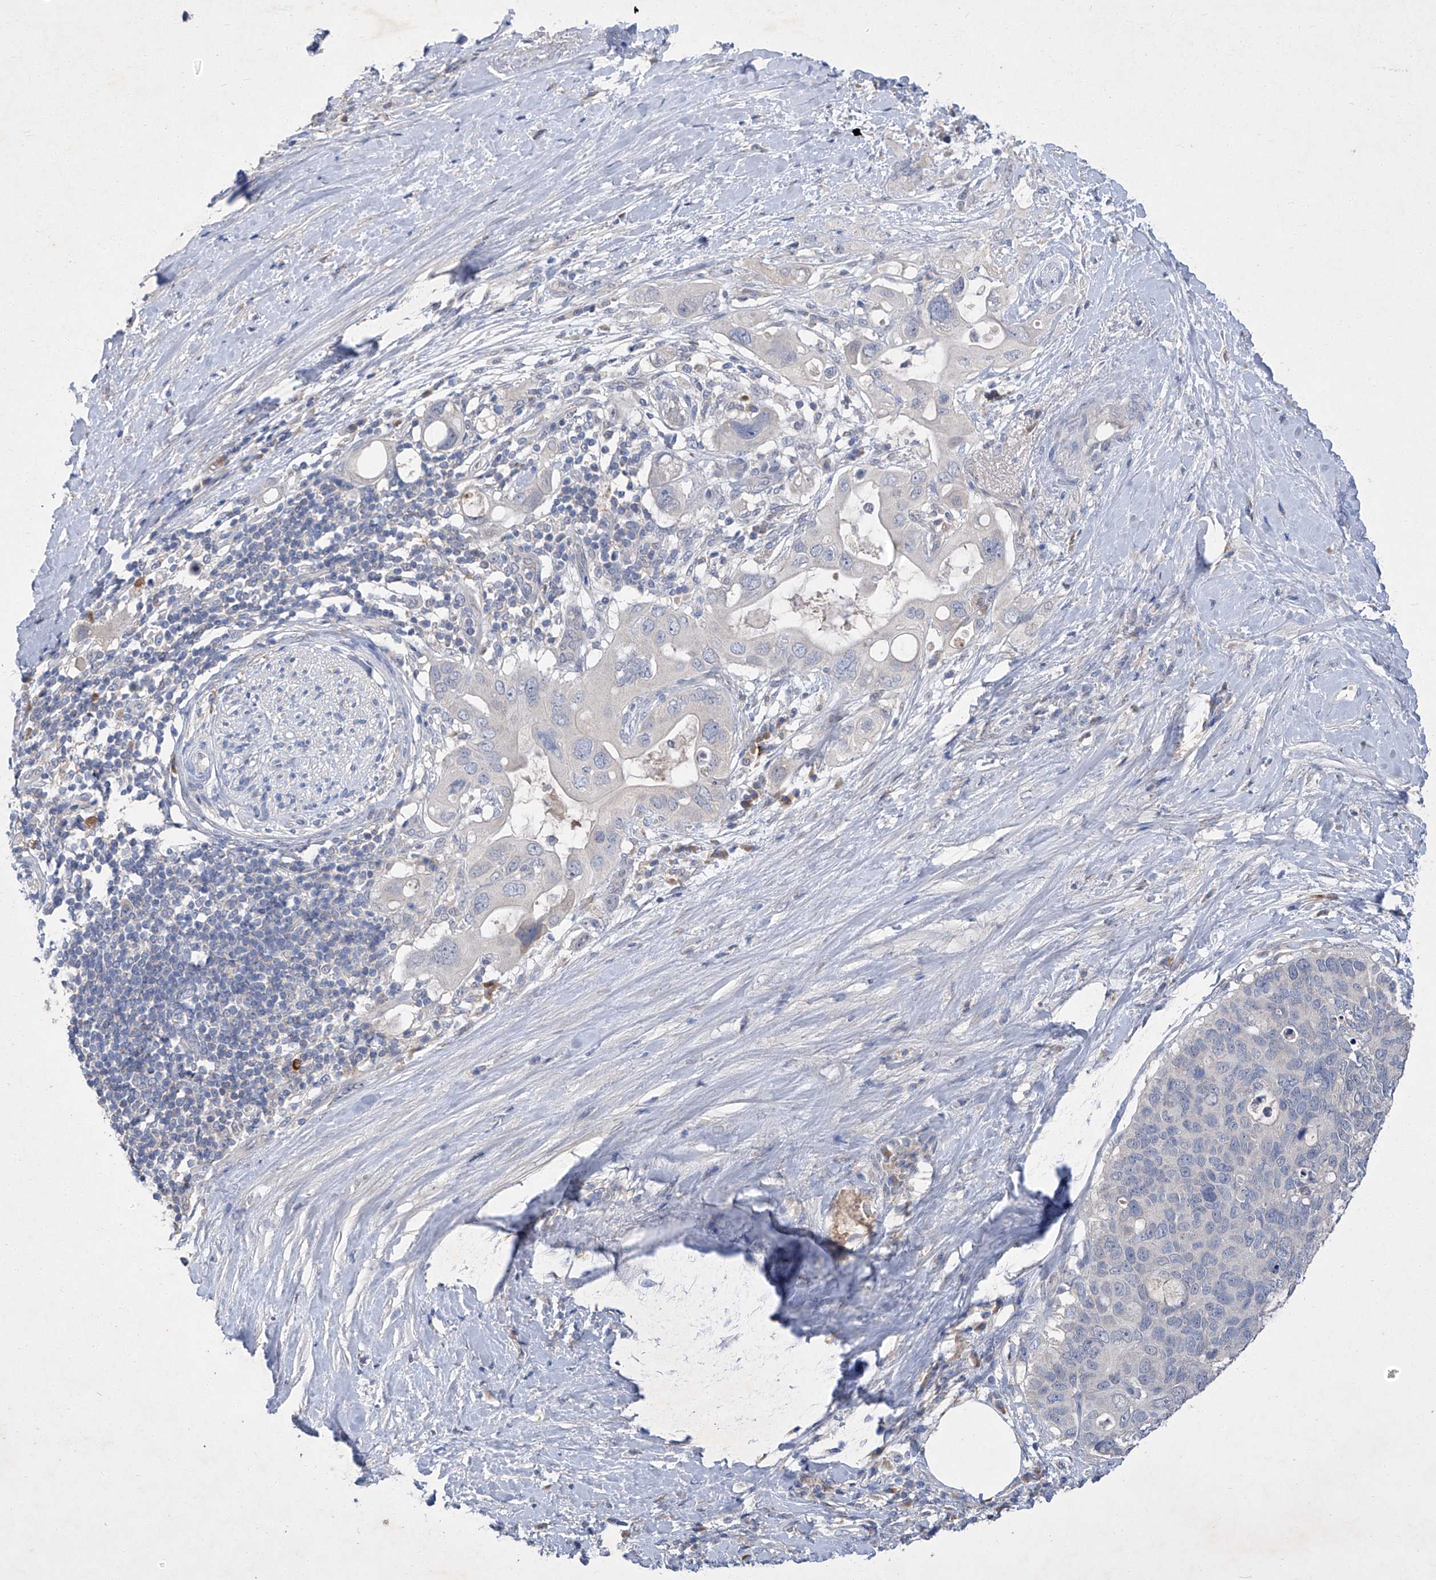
{"staining": {"intensity": "negative", "quantity": "none", "location": "none"}, "tissue": "pancreatic cancer", "cell_type": "Tumor cells", "image_type": "cancer", "snomed": [{"axis": "morphology", "description": "Adenocarcinoma, NOS"}, {"axis": "topography", "description": "Pancreas"}], "caption": "Human pancreatic cancer (adenocarcinoma) stained for a protein using IHC exhibits no positivity in tumor cells.", "gene": "SBK2", "patient": {"sex": "female", "age": 56}}